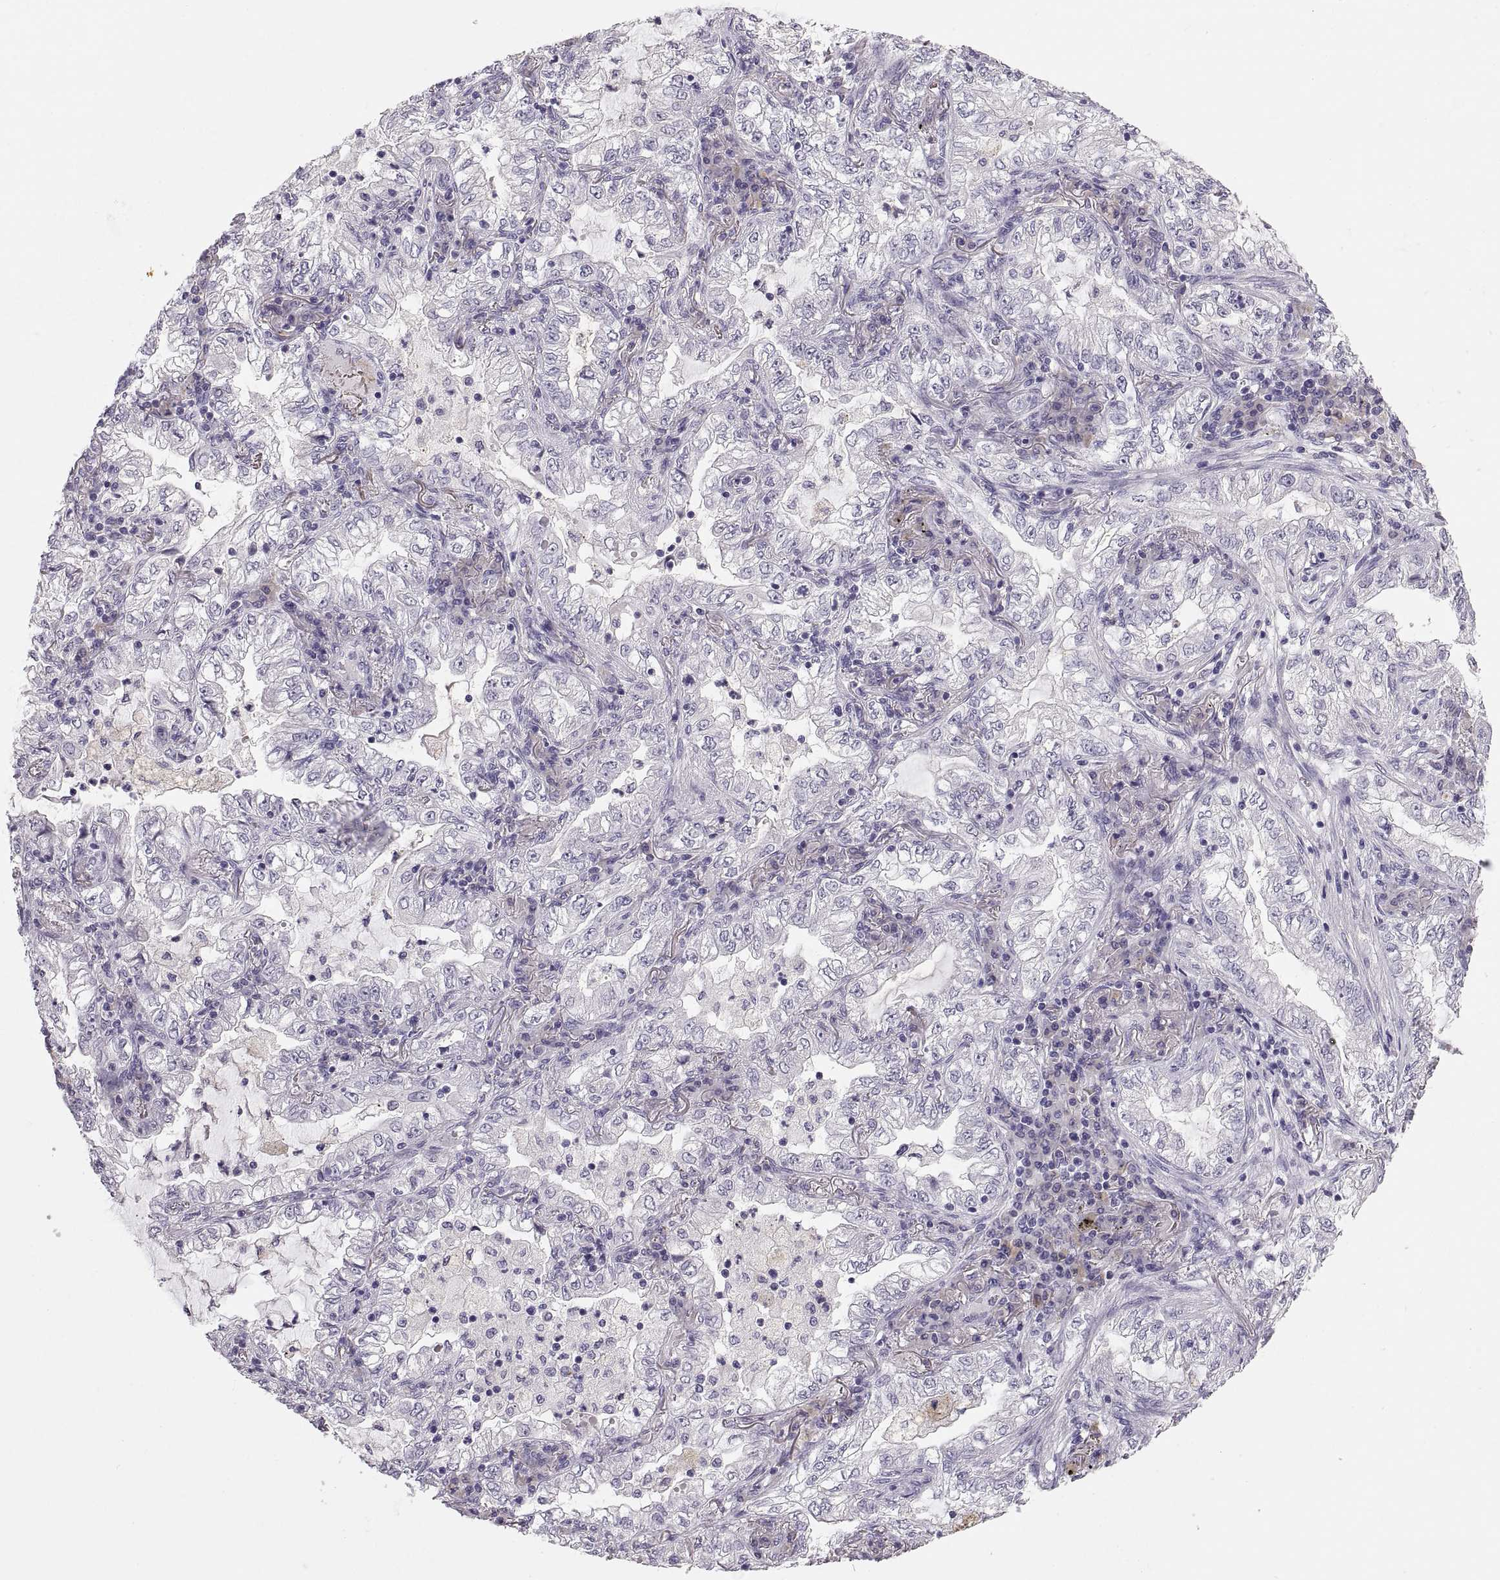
{"staining": {"intensity": "negative", "quantity": "none", "location": "none"}, "tissue": "lung cancer", "cell_type": "Tumor cells", "image_type": "cancer", "snomed": [{"axis": "morphology", "description": "Adenocarcinoma, NOS"}, {"axis": "topography", "description": "Lung"}], "caption": "Tumor cells are negative for protein expression in human lung cancer (adenocarcinoma).", "gene": "MAGEB18", "patient": {"sex": "female", "age": 73}}